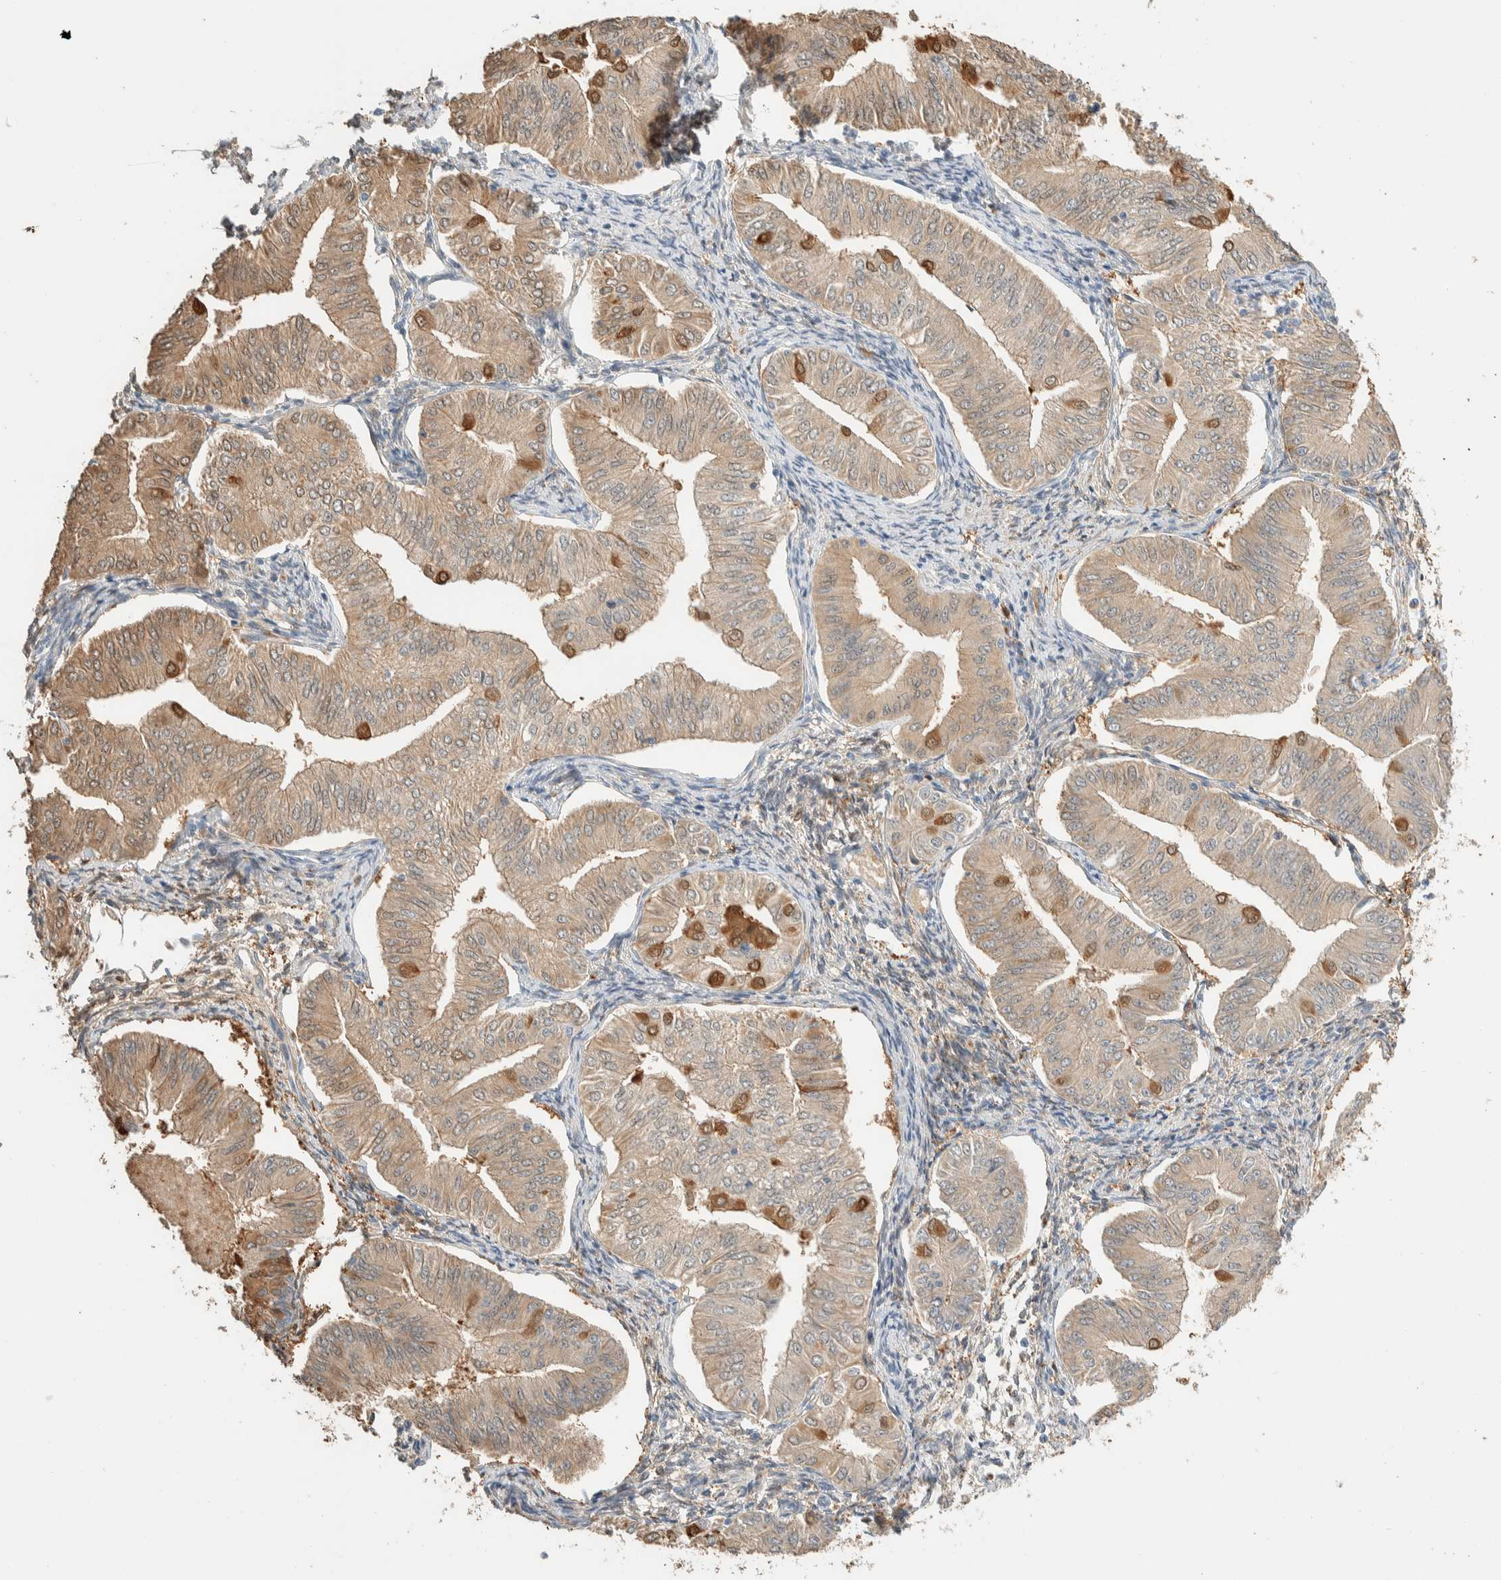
{"staining": {"intensity": "weak", "quantity": "25%-75%", "location": "cytoplasmic/membranous"}, "tissue": "endometrial cancer", "cell_type": "Tumor cells", "image_type": "cancer", "snomed": [{"axis": "morphology", "description": "Normal tissue, NOS"}, {"axis": "morphology", "description": "Adenocarcinoma, NOS"}, {"axis": "topography", "description": "Endometrium"}], "caption": "Immunohistochemical staining of human endometrial cancer (adenocarcinoma) displays weak cytoplasmic/membranous protein staining in approximately 25%-75% of tumor cells.", "gene": "SETD4", "patient": {"sex": "female", "age": 53}}